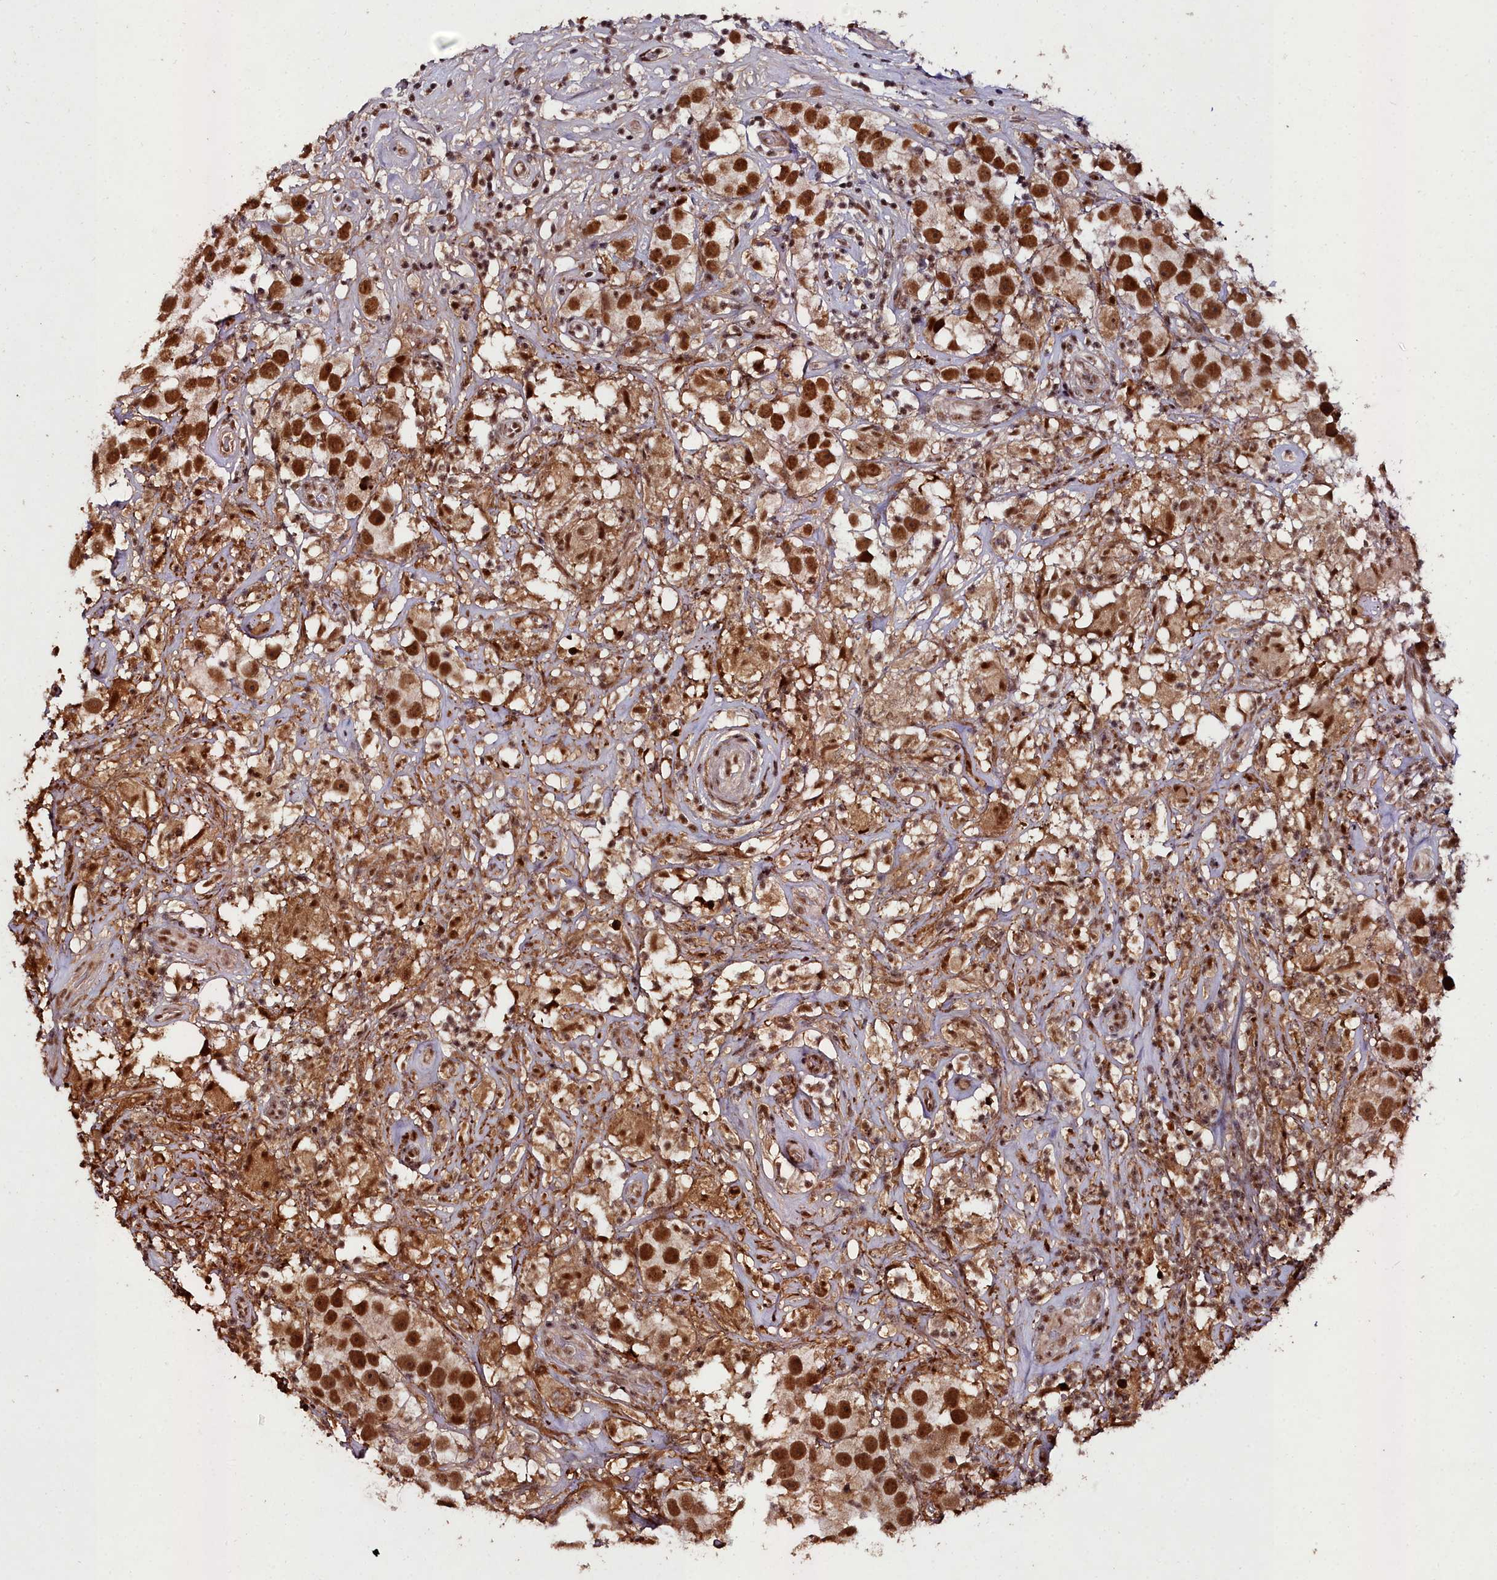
{"staining": {"intensity": "strong", "quantity": ">75%", "location": "nuclear"}, "tissue": "testis cancer", "cell_type": "Tumor cells", "image_type": "cancer", "snomed": [{"axis": "morphology", "description": "Seminoma, NOS"}, {"axis": "topography", "description": "Testis"}], "caption": "Immunohistochemical staining of human testis cancer reveals strong nuclear protein positivity in about >75% of tumor cells. The staining is performed using DAB (3,3'-diaminobenzidine) brown chromogen to label protein expression. The nuclei are counter-stained blue using hematoxylin.", "gene": "CXXC1", "patient": {"sex": "male", "age": 49}}